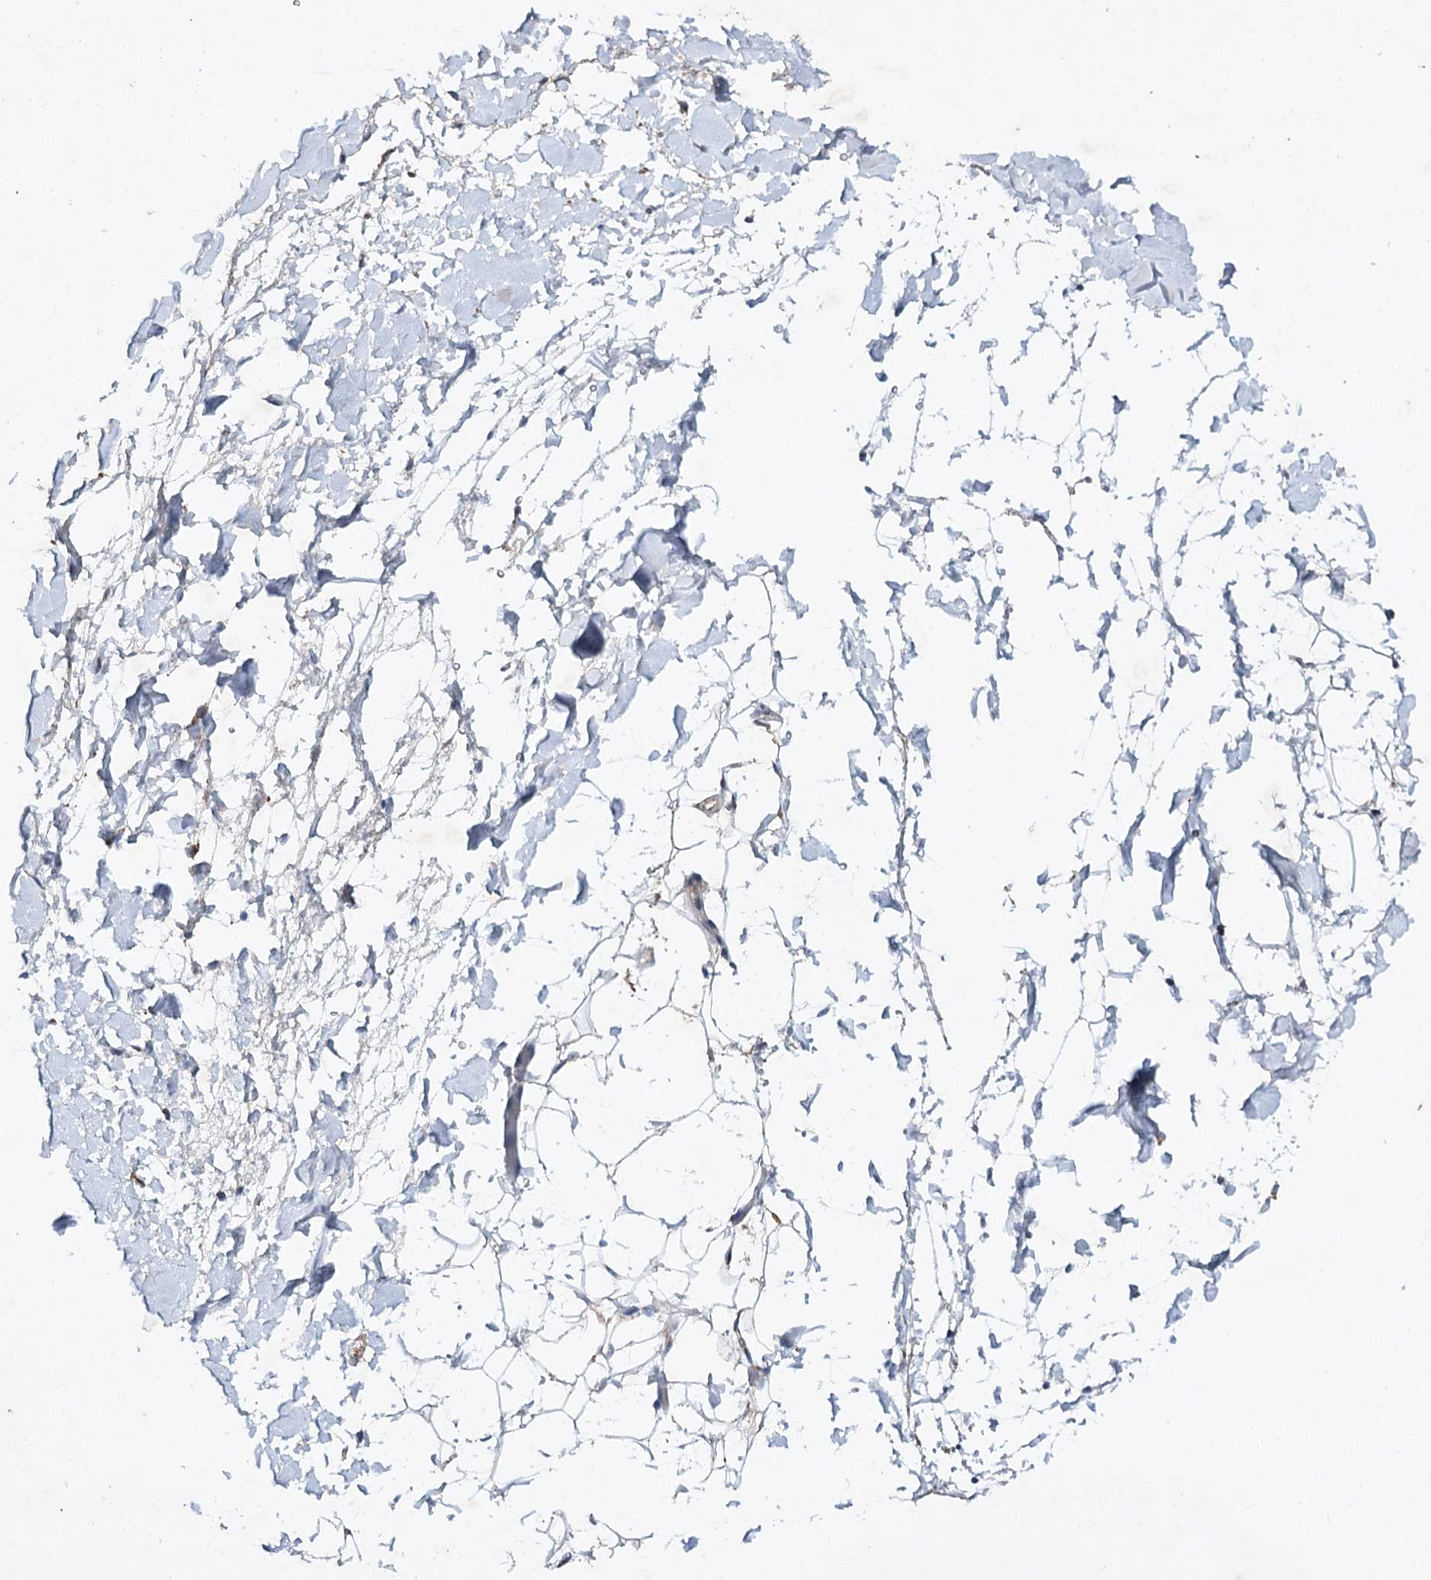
{"staining": {"intensity": "negative", "quantity": "none", "location": "none"}, "tissue": "adipose tissue", "cell_type": "Adipocytes", "image_type": "normal", "snomed": [{"axis": "morphology", "description": "Normal tissue, NOS"}, {"axis": "topography", "description": "Breast"}], "caption": "Human adipose tissue stained for a protein using IHC shows no staining in adipocytes.", "gene": "PIK3CB", "patient": {"sex": "female", "age": 26}}